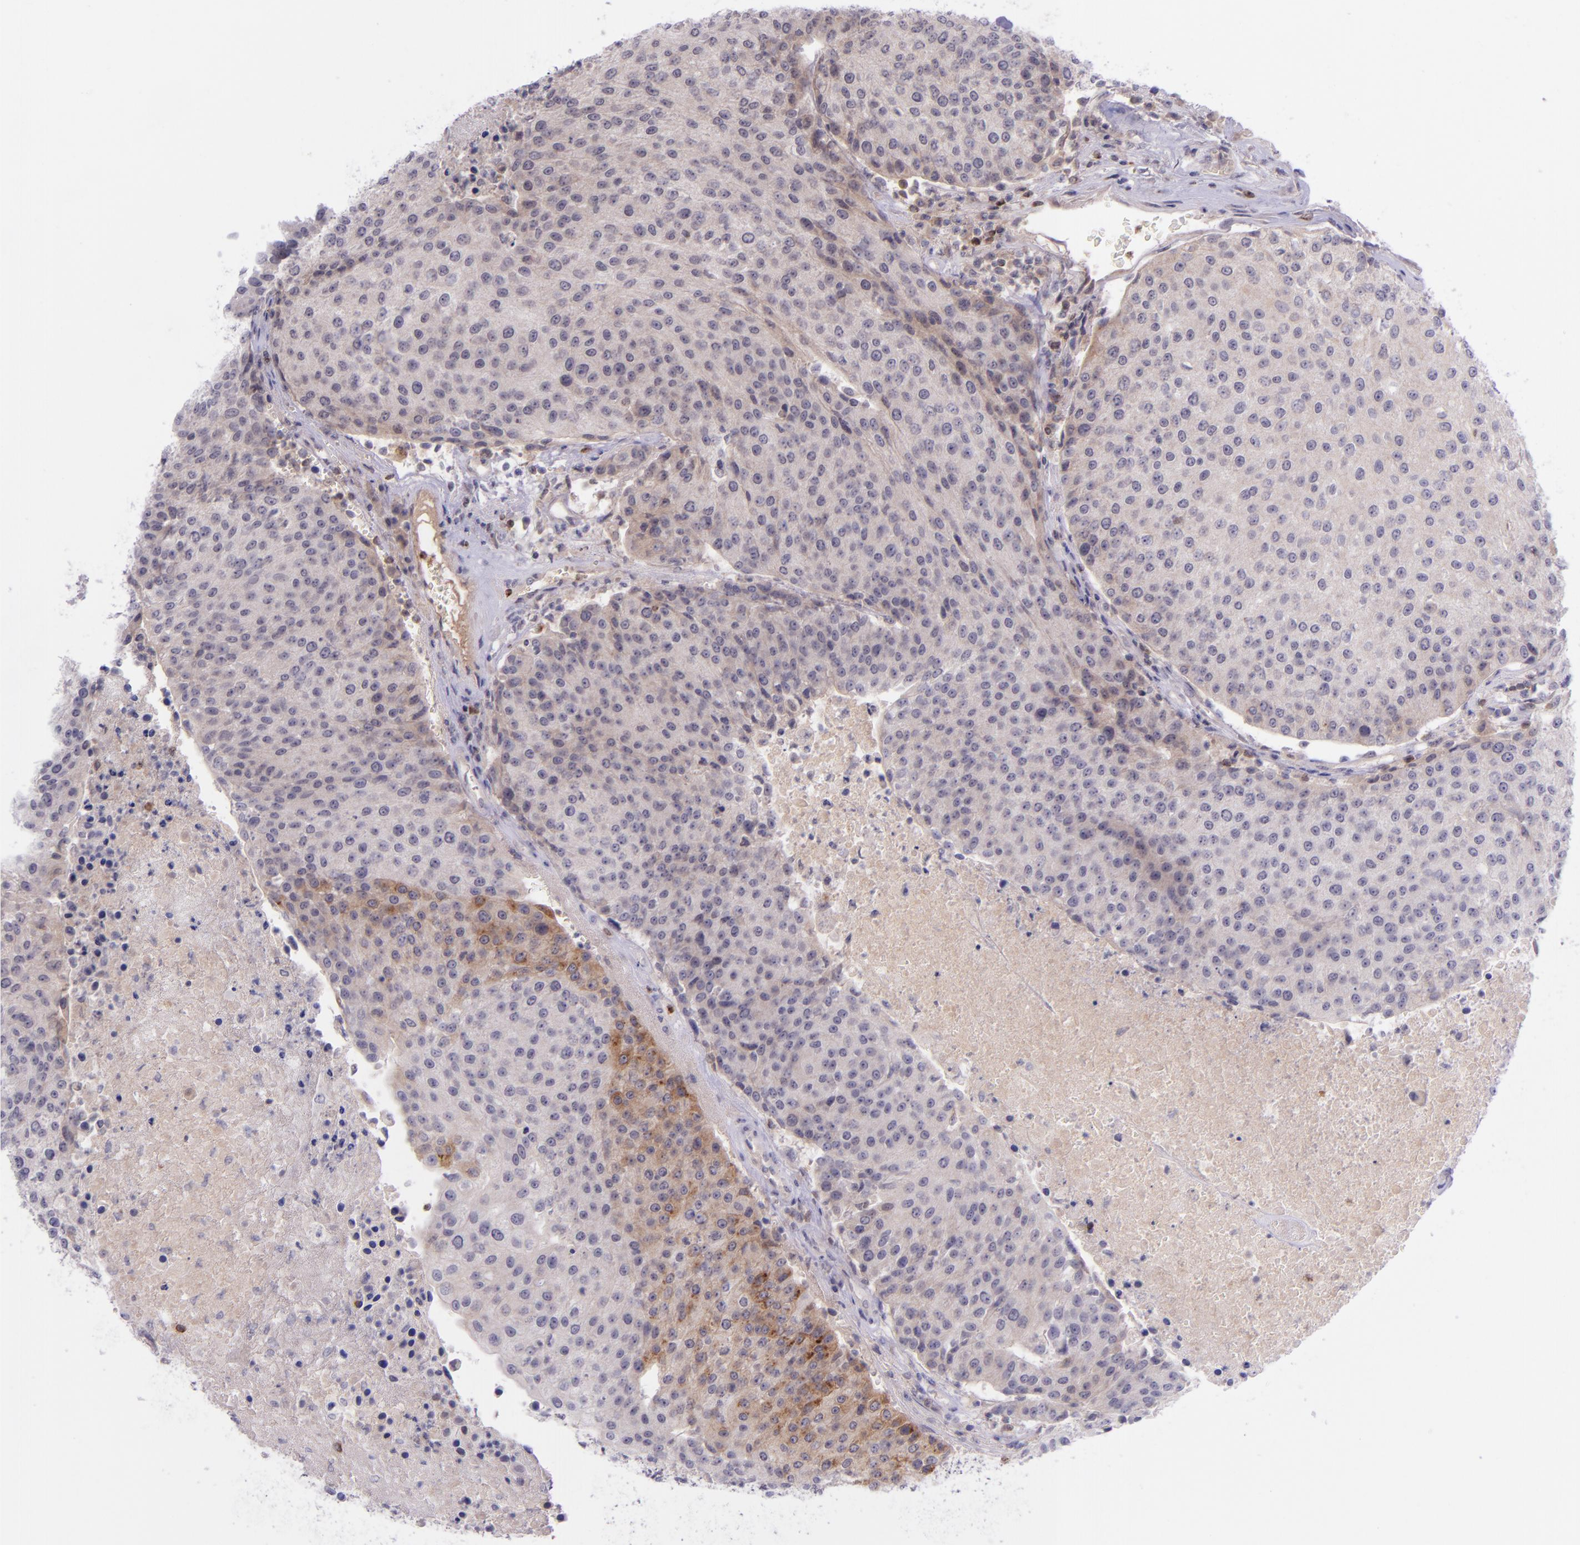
{"staining": {"intensity": "weak", "quantity": "25%-75%", "location": "cytoplasmic/membranous"}, "tissue": "urothelial cancer", "cell_type": "Tumor cells", "image_type": "cancer", "snomed": [{"axis": "morphology", "description": "Urothelial carcinoma, High grade"}, {"axis": "topography", "description": "Urinary bladder"}], "caption": "High-power microscopy captured an immunohistochemistry (IHC) image of high-grade urothelial carcinoma, revealing weak cytoplasmic/membranous positivity in about 25%-75% of tumor cells.", "gene": "SELL", "patient": {"sex": "female", "age": 85}}